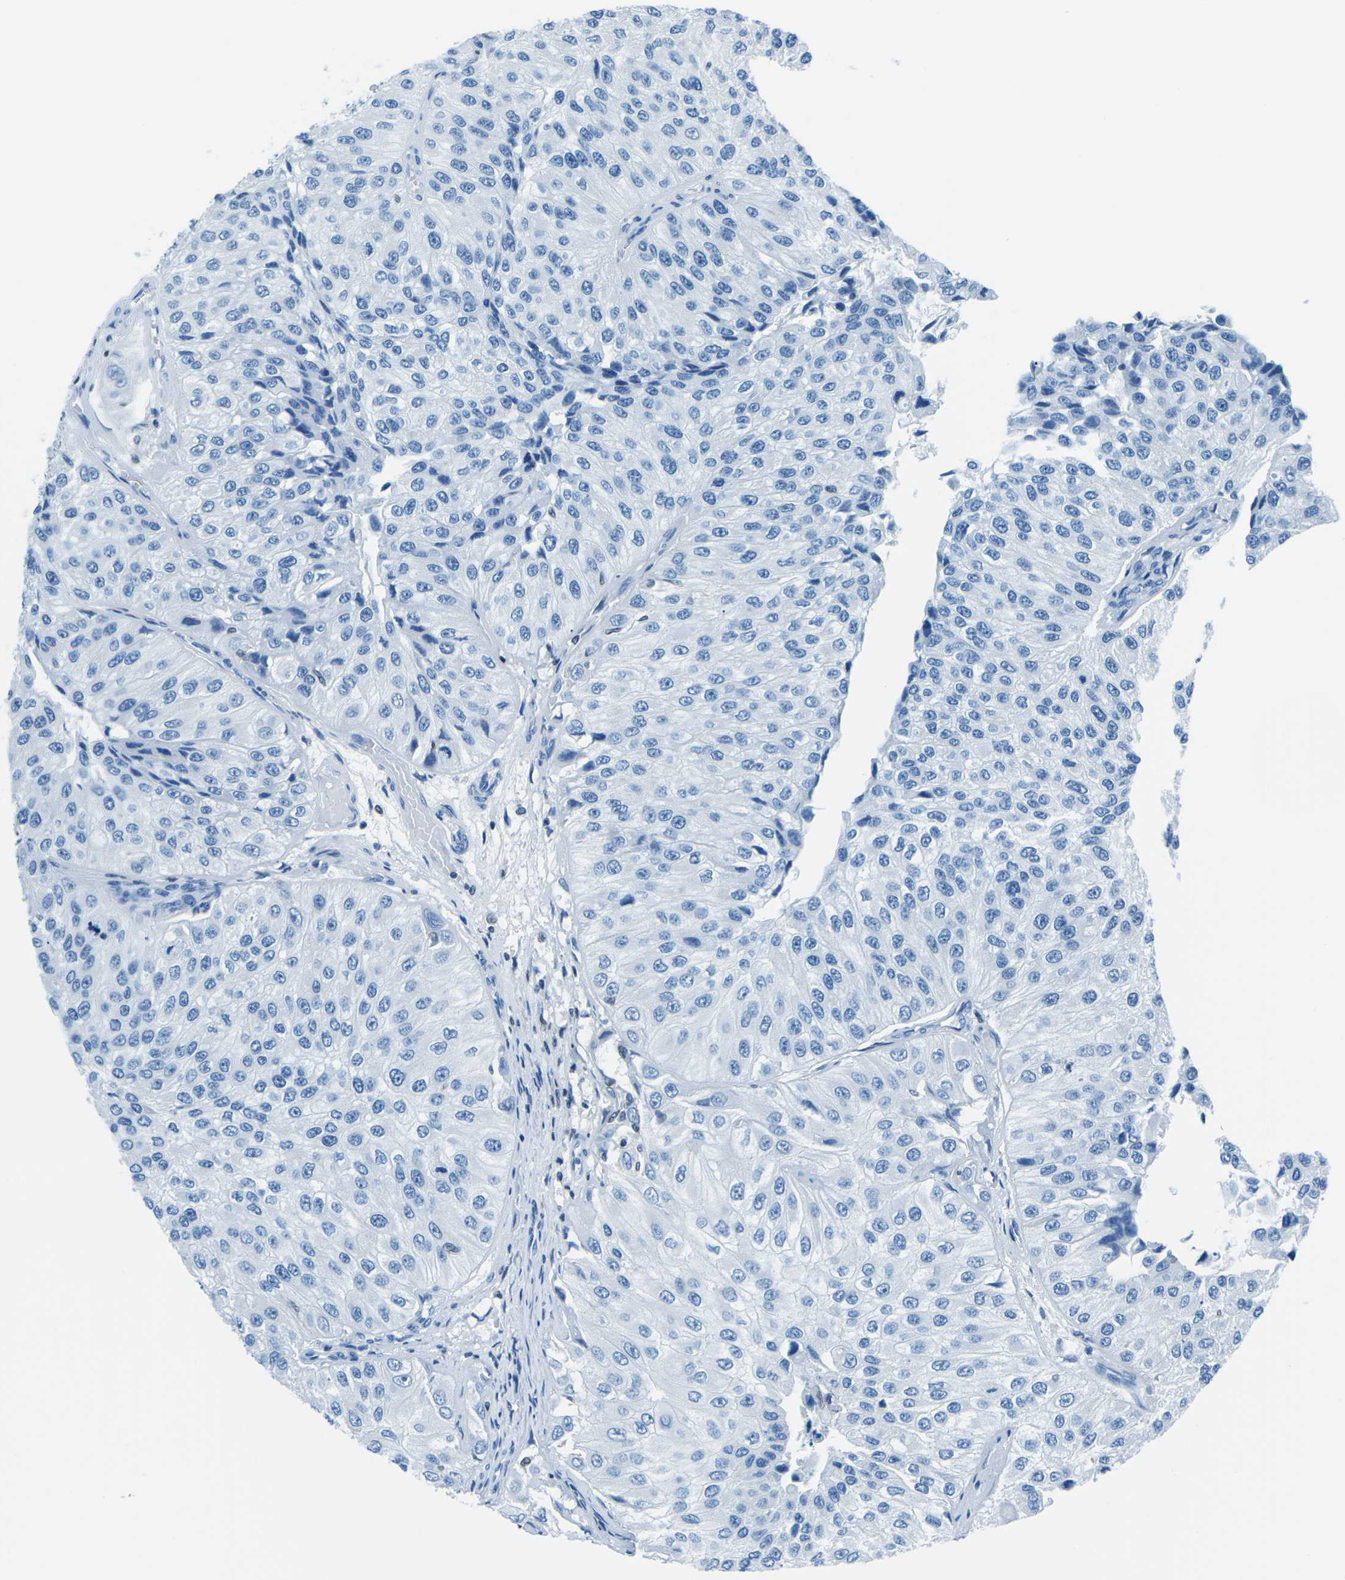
{"staining": {"intensity": "negative", "quantity": "none", "location": "none"}, "tissue": "urothelial cancer", "cell_type": "Tumor cells", "image_type": "cancer", "snomed": [{"axis": "morphology", "description": "Urothelial carcinoma, High grade"}, {"axis": "topography", "description": "Kidney"}, {"axis": "topography", "description": "Urinary bladder"}], "caption": "Urothelial cancer was stained to show a protein in brown. There is no significant staining in tumor cells.", "gene": "CELF2", "patient": {"sex": "male", "age": 77}}